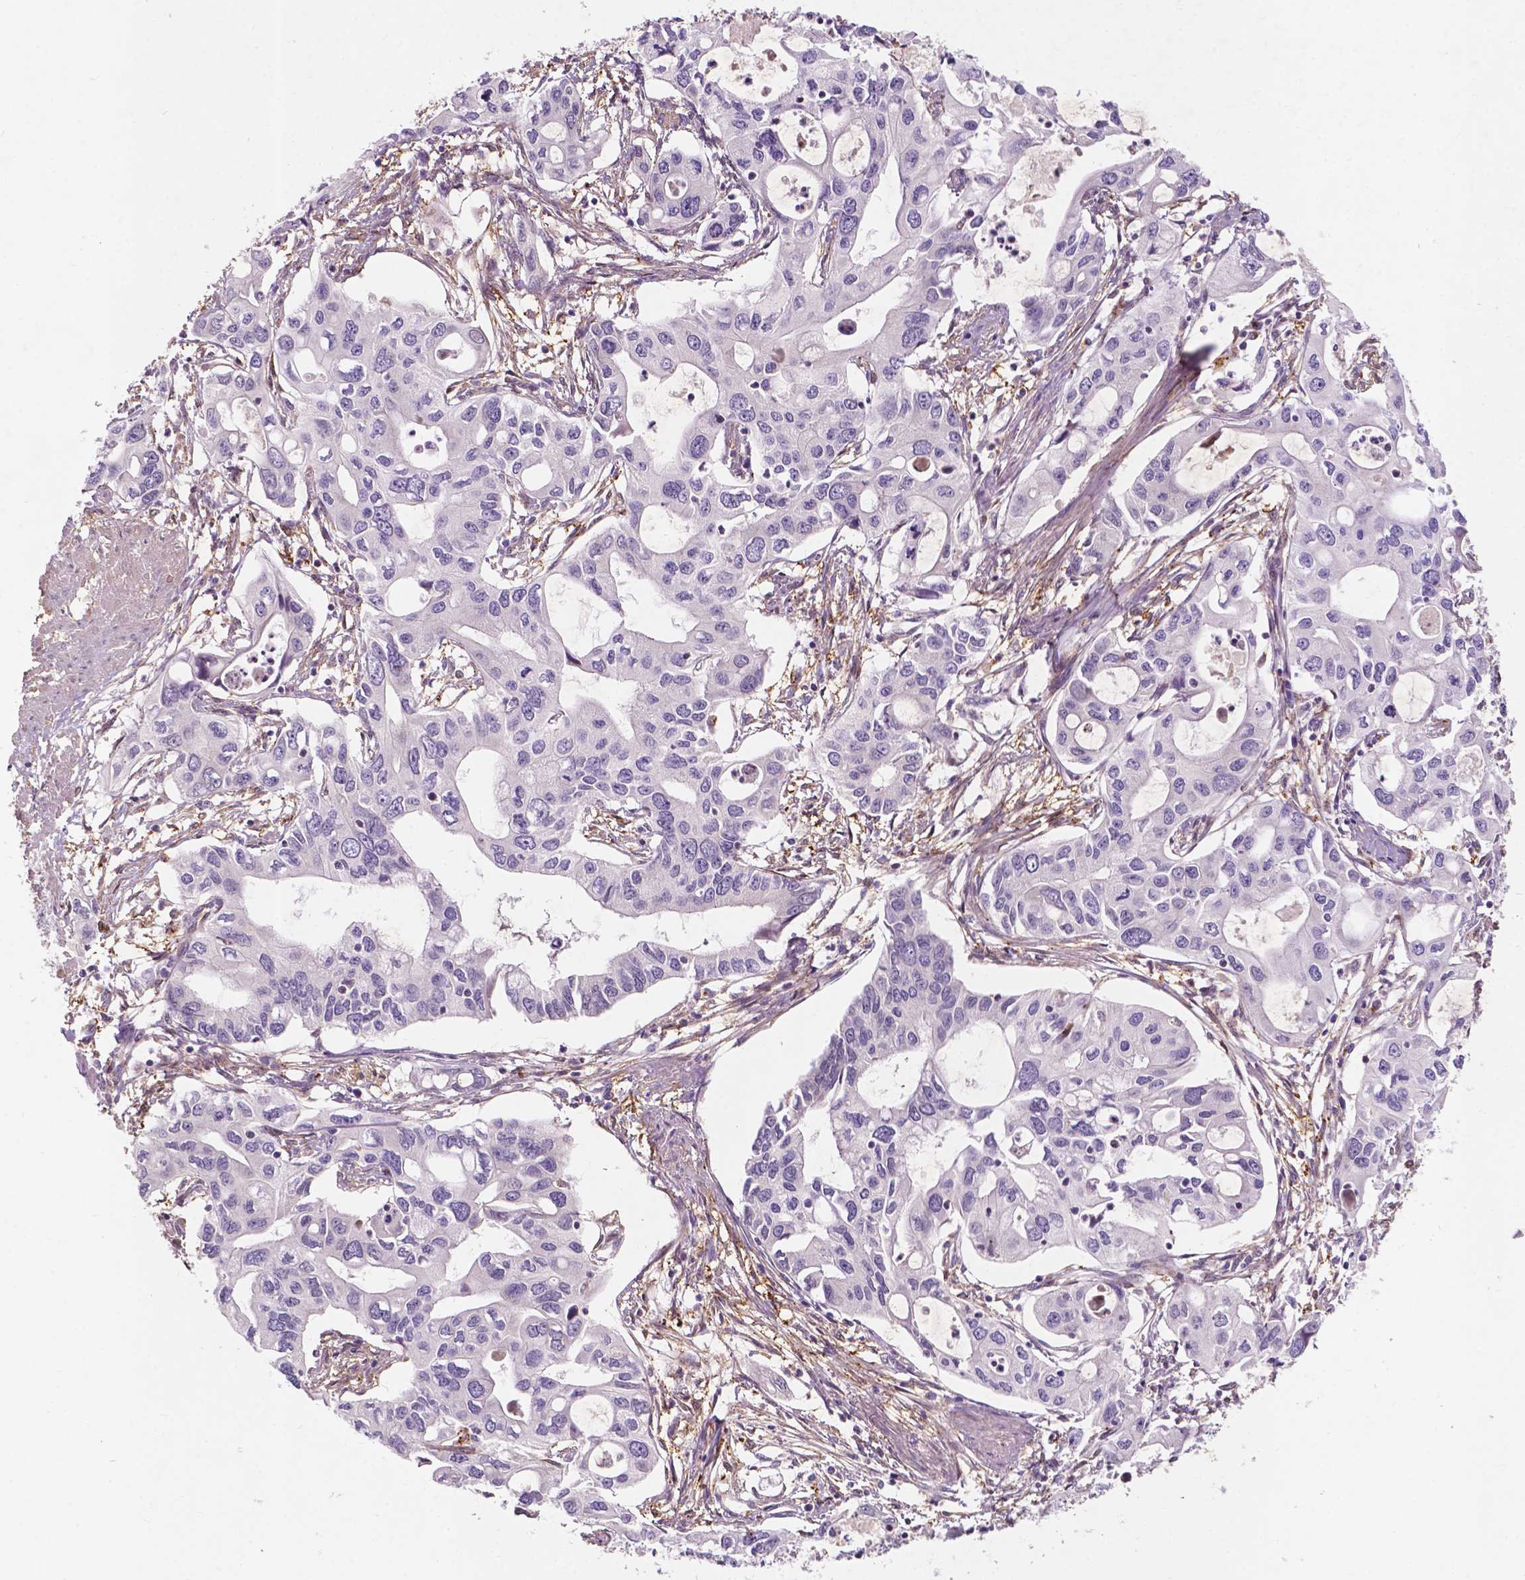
{"staining": {"intensity": "negative", "quantity": "none", "location": "none"}, "tissue": "pancreatic cancer", "cell_type": "Tumor cells", "image_type": "cancer", "snomed": [{"axis": "morphology", "description": "Adenocarcinoma, NOS"}, {"axis": "topography", "description": "Pancreas"}], "caption": "This micrograph is of pancreatic cancer stained with immunohistochemistry to label a protein in brown with the nuclei are counter-stained blue. There is no staining in tumor cells.", "gene": "GPR37", "patient": {"sex": "male", "age": 60}}